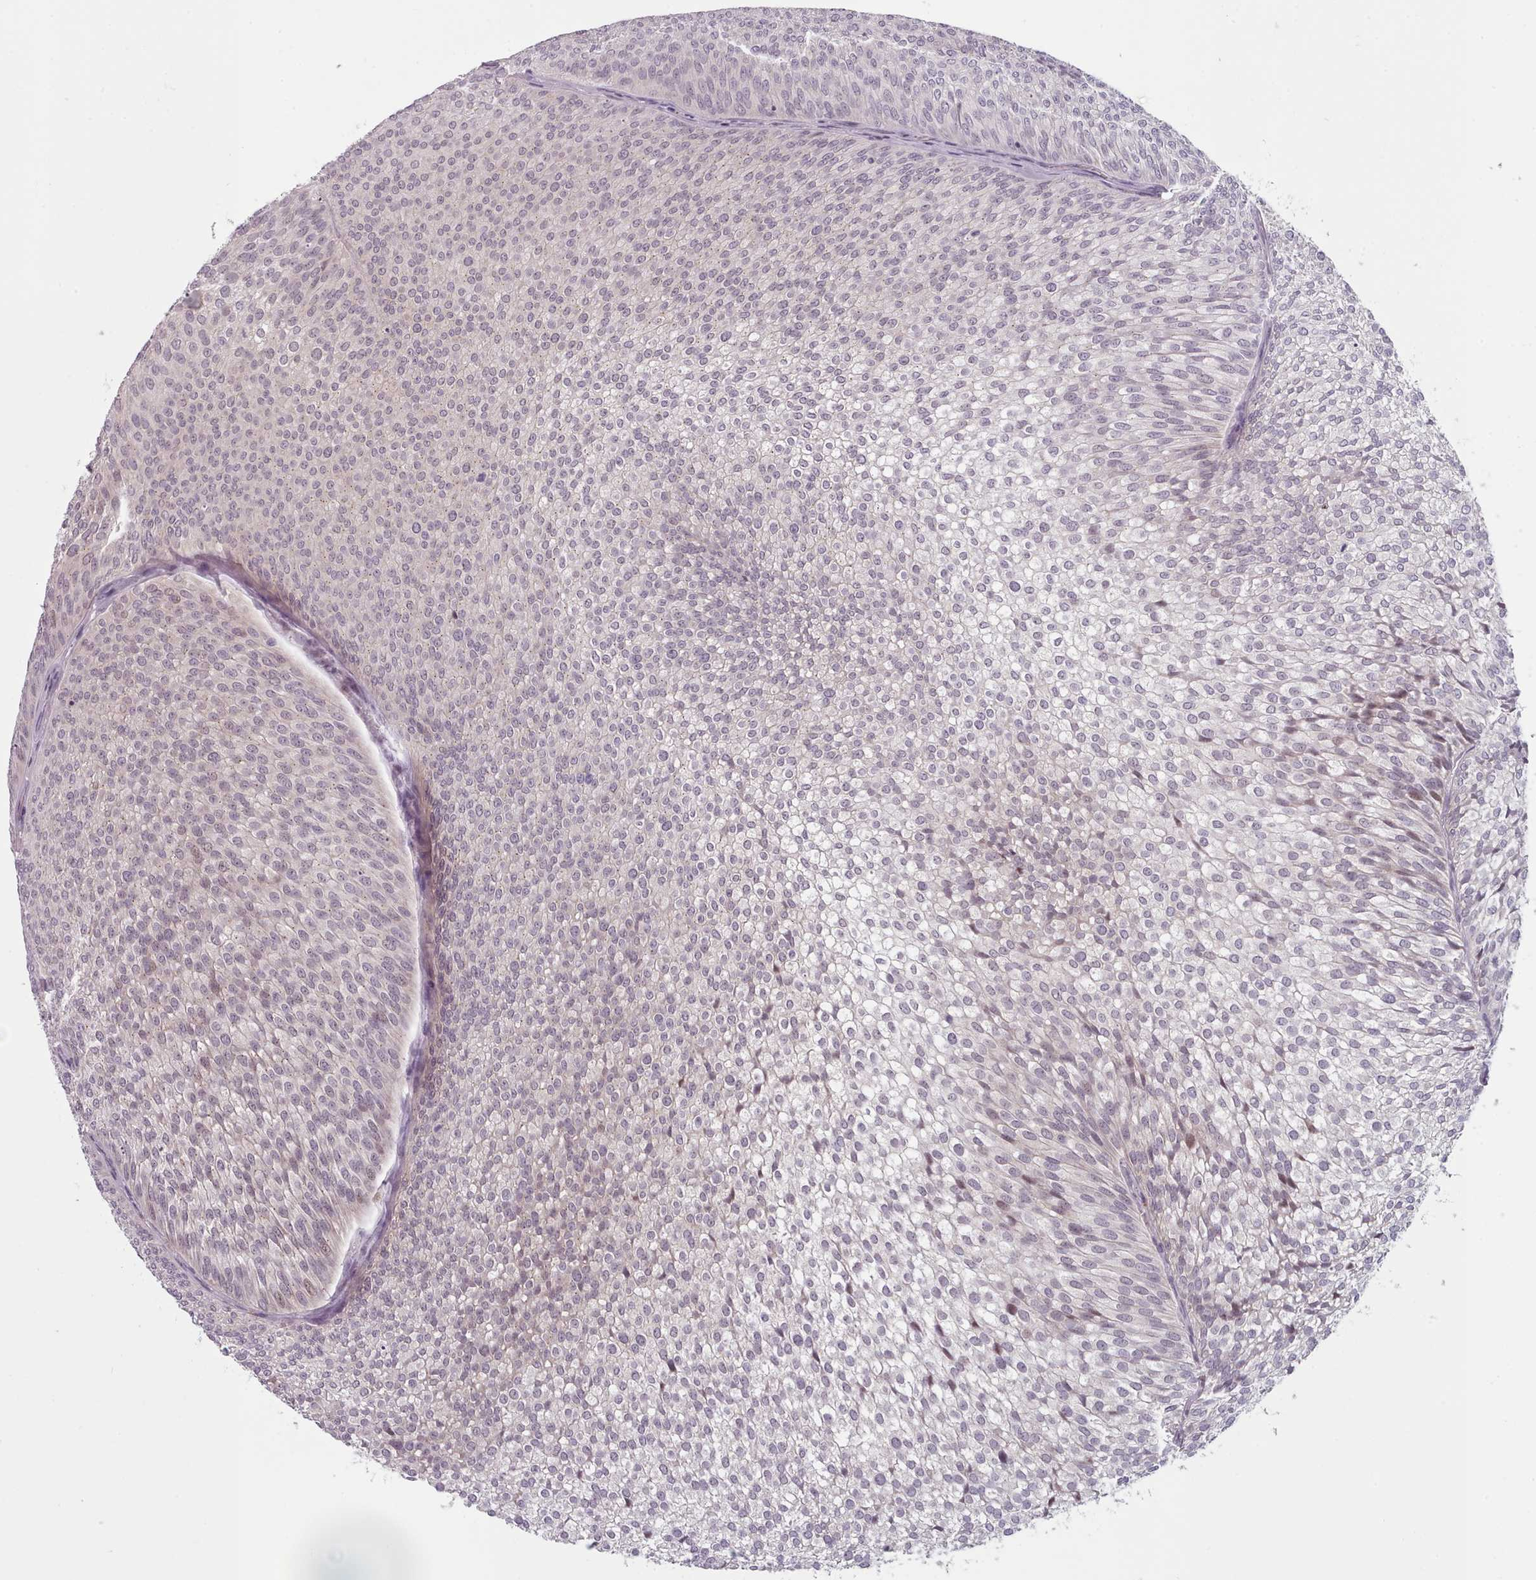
{"staining": {"intensity": "moderate", "quantity": "<25%", "location": "nuclear"}, "tissue": "urothelial cancer", "cell_type": "Tumor cells", "image_type": "cancer", "snomed": [{"axis": "morphology", "description": "Urothelial carcinoma, Low grade"}, {"axis": "topography", "description": "Urinary bladder"}], "caption": "Brown immunohistochemical staining in low-grade urothelial carcinoma displays moderate nuclear staining in about <25% of tumor cells.", "gene": "PBX4", "patient": {"sex": "male", "age": 91}}